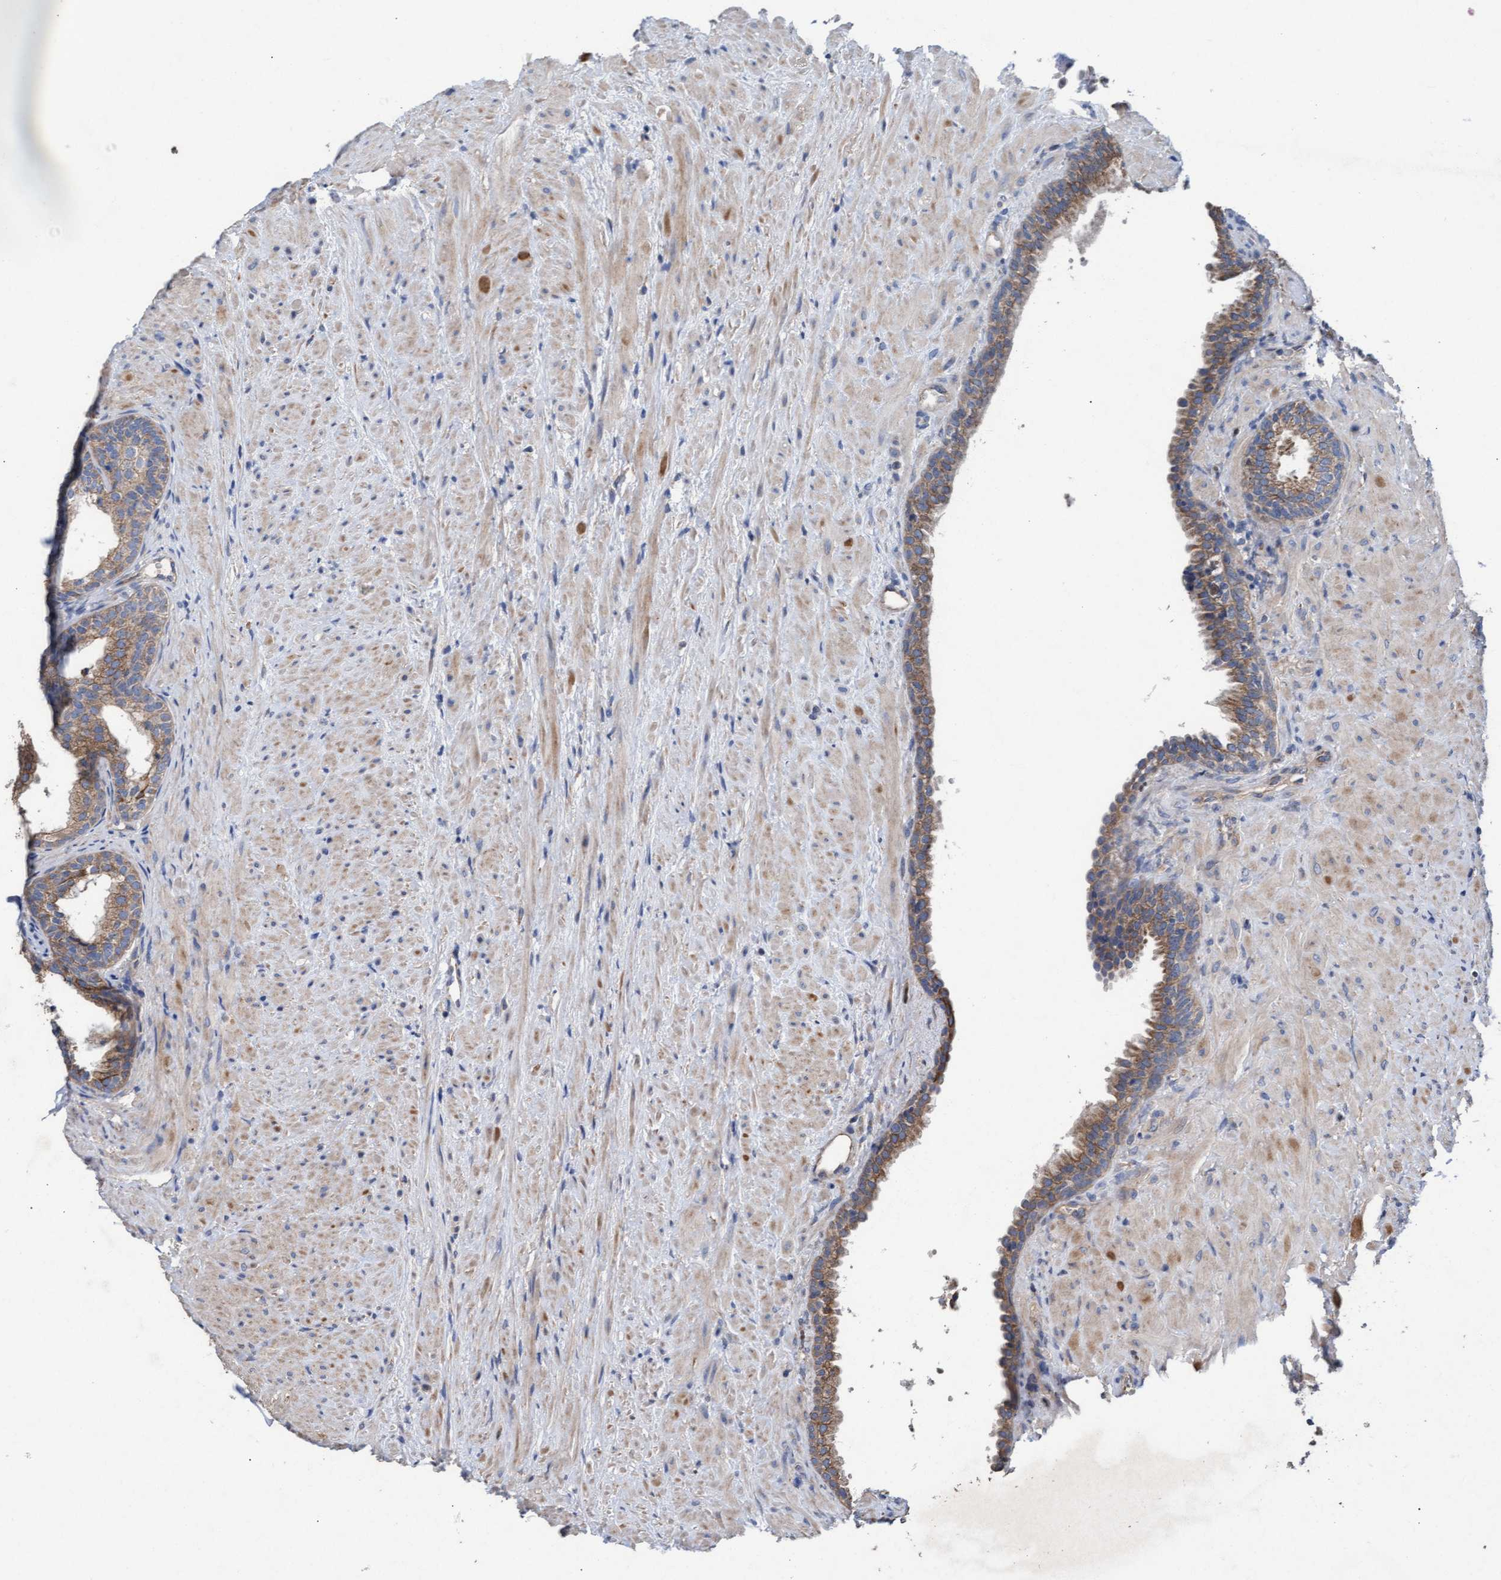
{"staining": {"intensity": "moderate", "quantity": ">75%", "location": "cytoplasmic/membranous"}, "tissue": "prostate", "cell_type": "Glandular cells", "image_type": "normal", "snomed": [{"axis": "morphology", "description": "Normal tissue, NOS"}, {"axis": "topography", "description": "Prostate"}], "caption": "IHC image of unremarkable human prostate stained for a protein (brown), which exhibits medium levels of moderate cytoplasmic/membranous positivity in approximately >75% of glandular cells.", "gene": "MRPL38", "patient": {"sex": "male", "age": 76}}